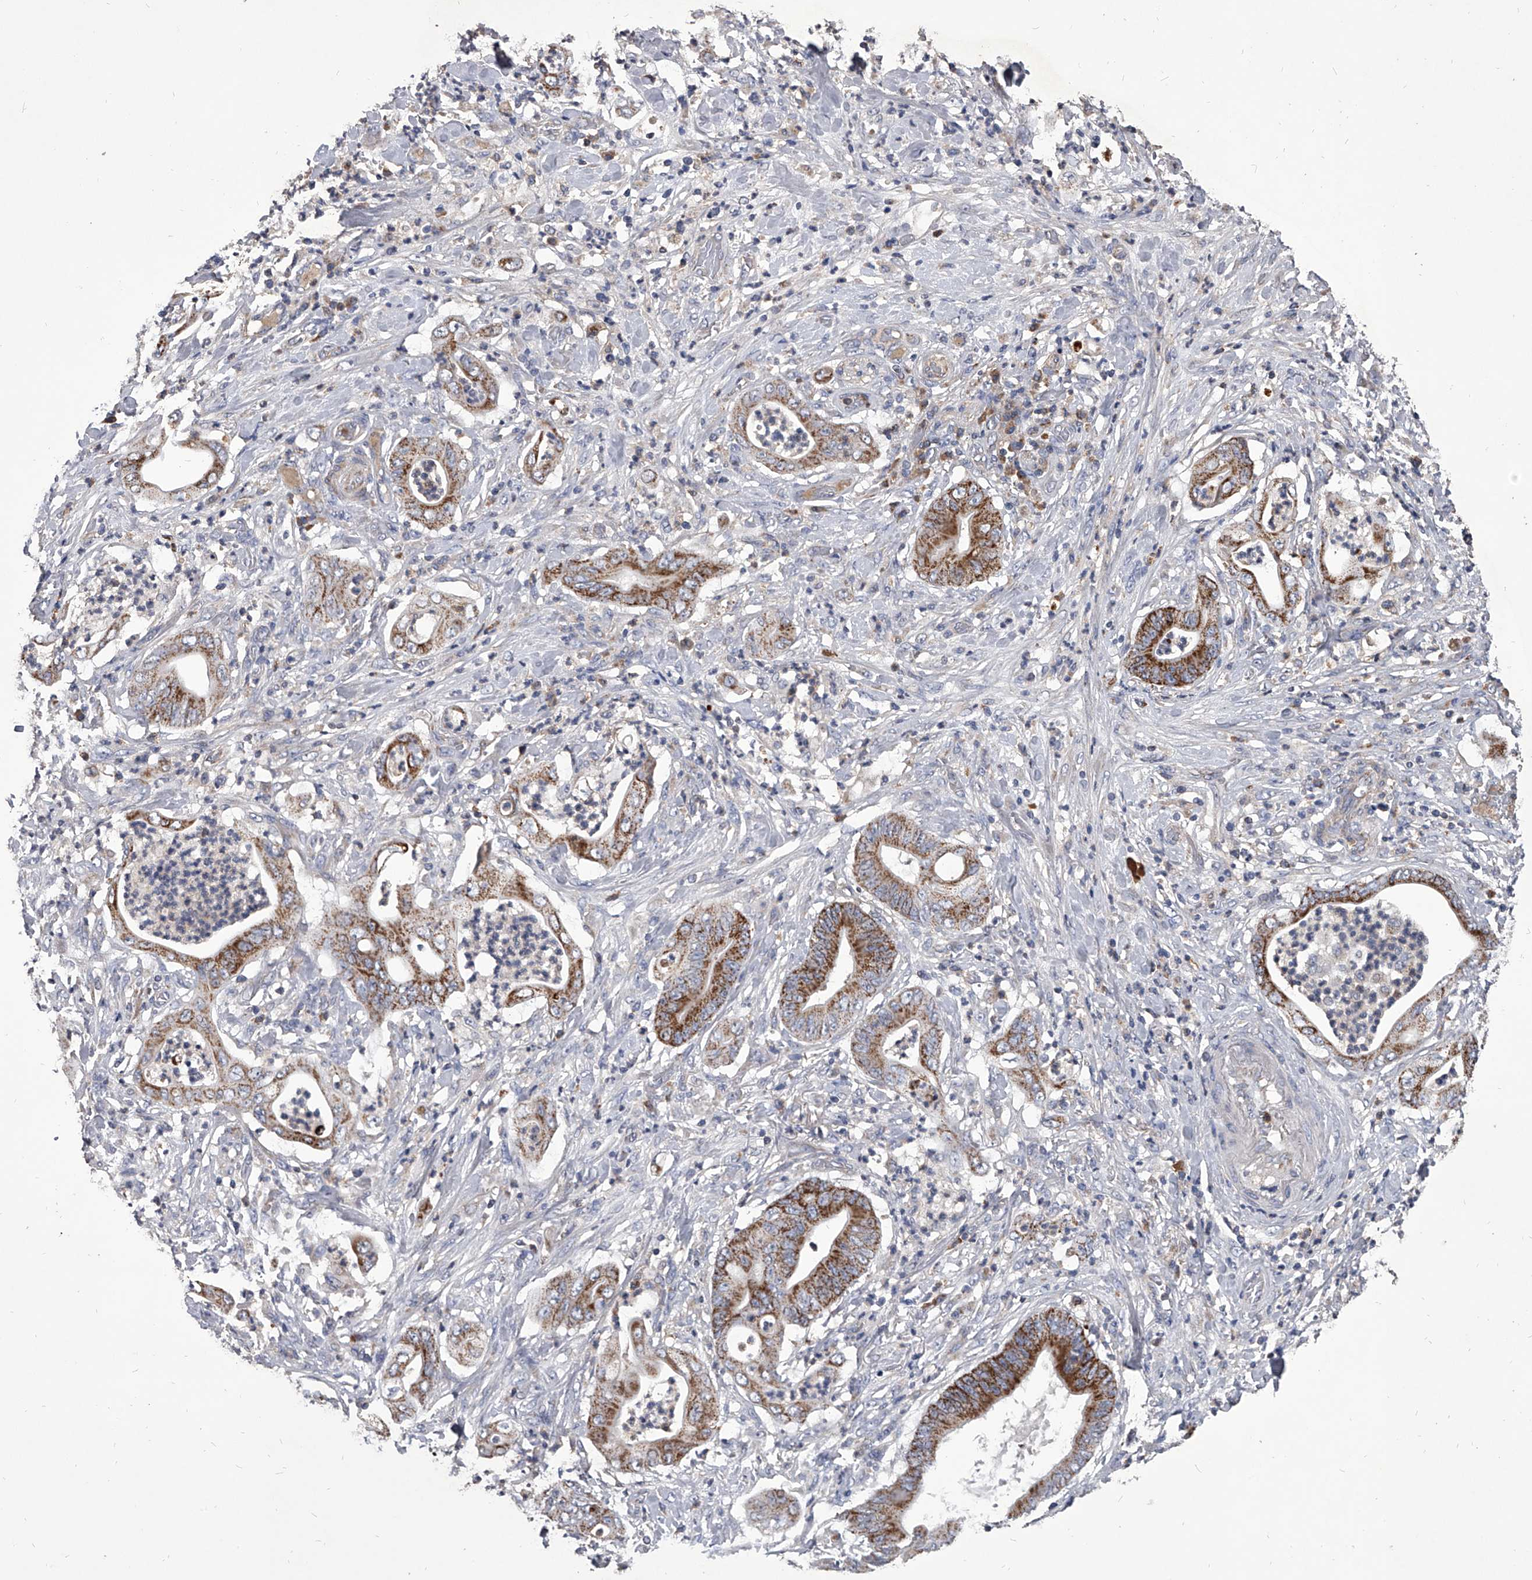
{"staining": {"intensity": "moderate", "quantity": ">75%", "location": "cytoplasmic/membranous"}, "tissue": "stomach cancer", "cell_type": "Tumor cells", "image_type": "cancer", "snomed": [{"axis": "morphology", "description": "Adenocarcinoma, NOS"}, {"axis": "topography", "description": "Stomach"}], "caption": "An immunohistochemistry (IHC) image of tumor tissue is shown. Protein staining in brown highlights moderate cytoplasmic/membranous positivity in stomach cancer (adenocarcinoma) within tumor cells.", "gene": "NRP1", "patient": {"sex": "female", "age": 73}}